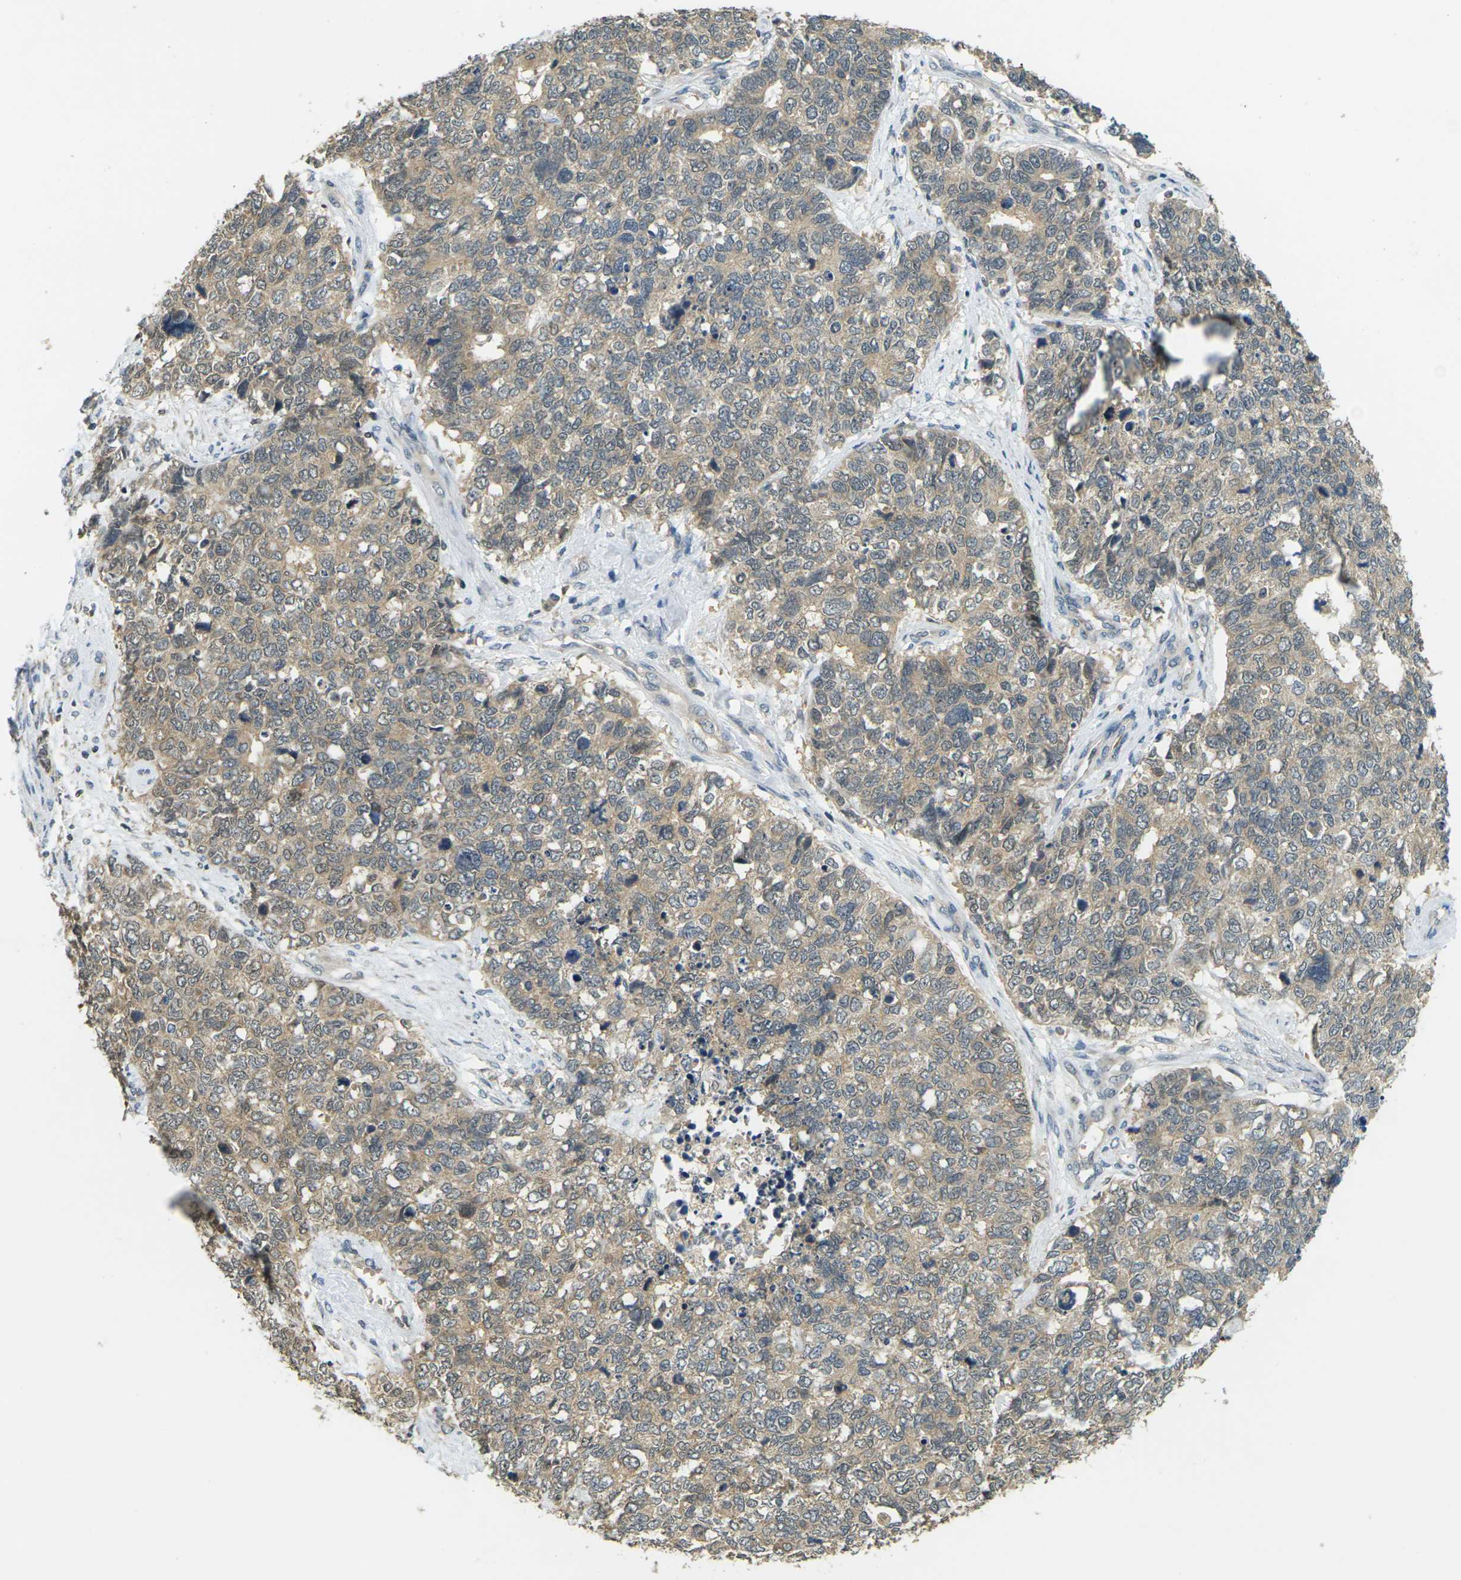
{"staining": {"intensity": "weak", "quantity": ">75%", "location": "cytoplasmic/membranous"}, "tissue": "cervical cancer", "cell_type": "Tumor cells", "image_type": "cancer", "snomed": [{"axis": "morphology", "description": "Squamous cell carcinoma, NOS"}, {"axis": "topography", "description": "Cervix"}], "caption": "Tumor cells display weak cytoplasmic/membranous expression in about >75% of cells in cervical squamous cell carcinoma.", "gene": "KLHL8", "patient": {"sex": "female", "age": 63}}